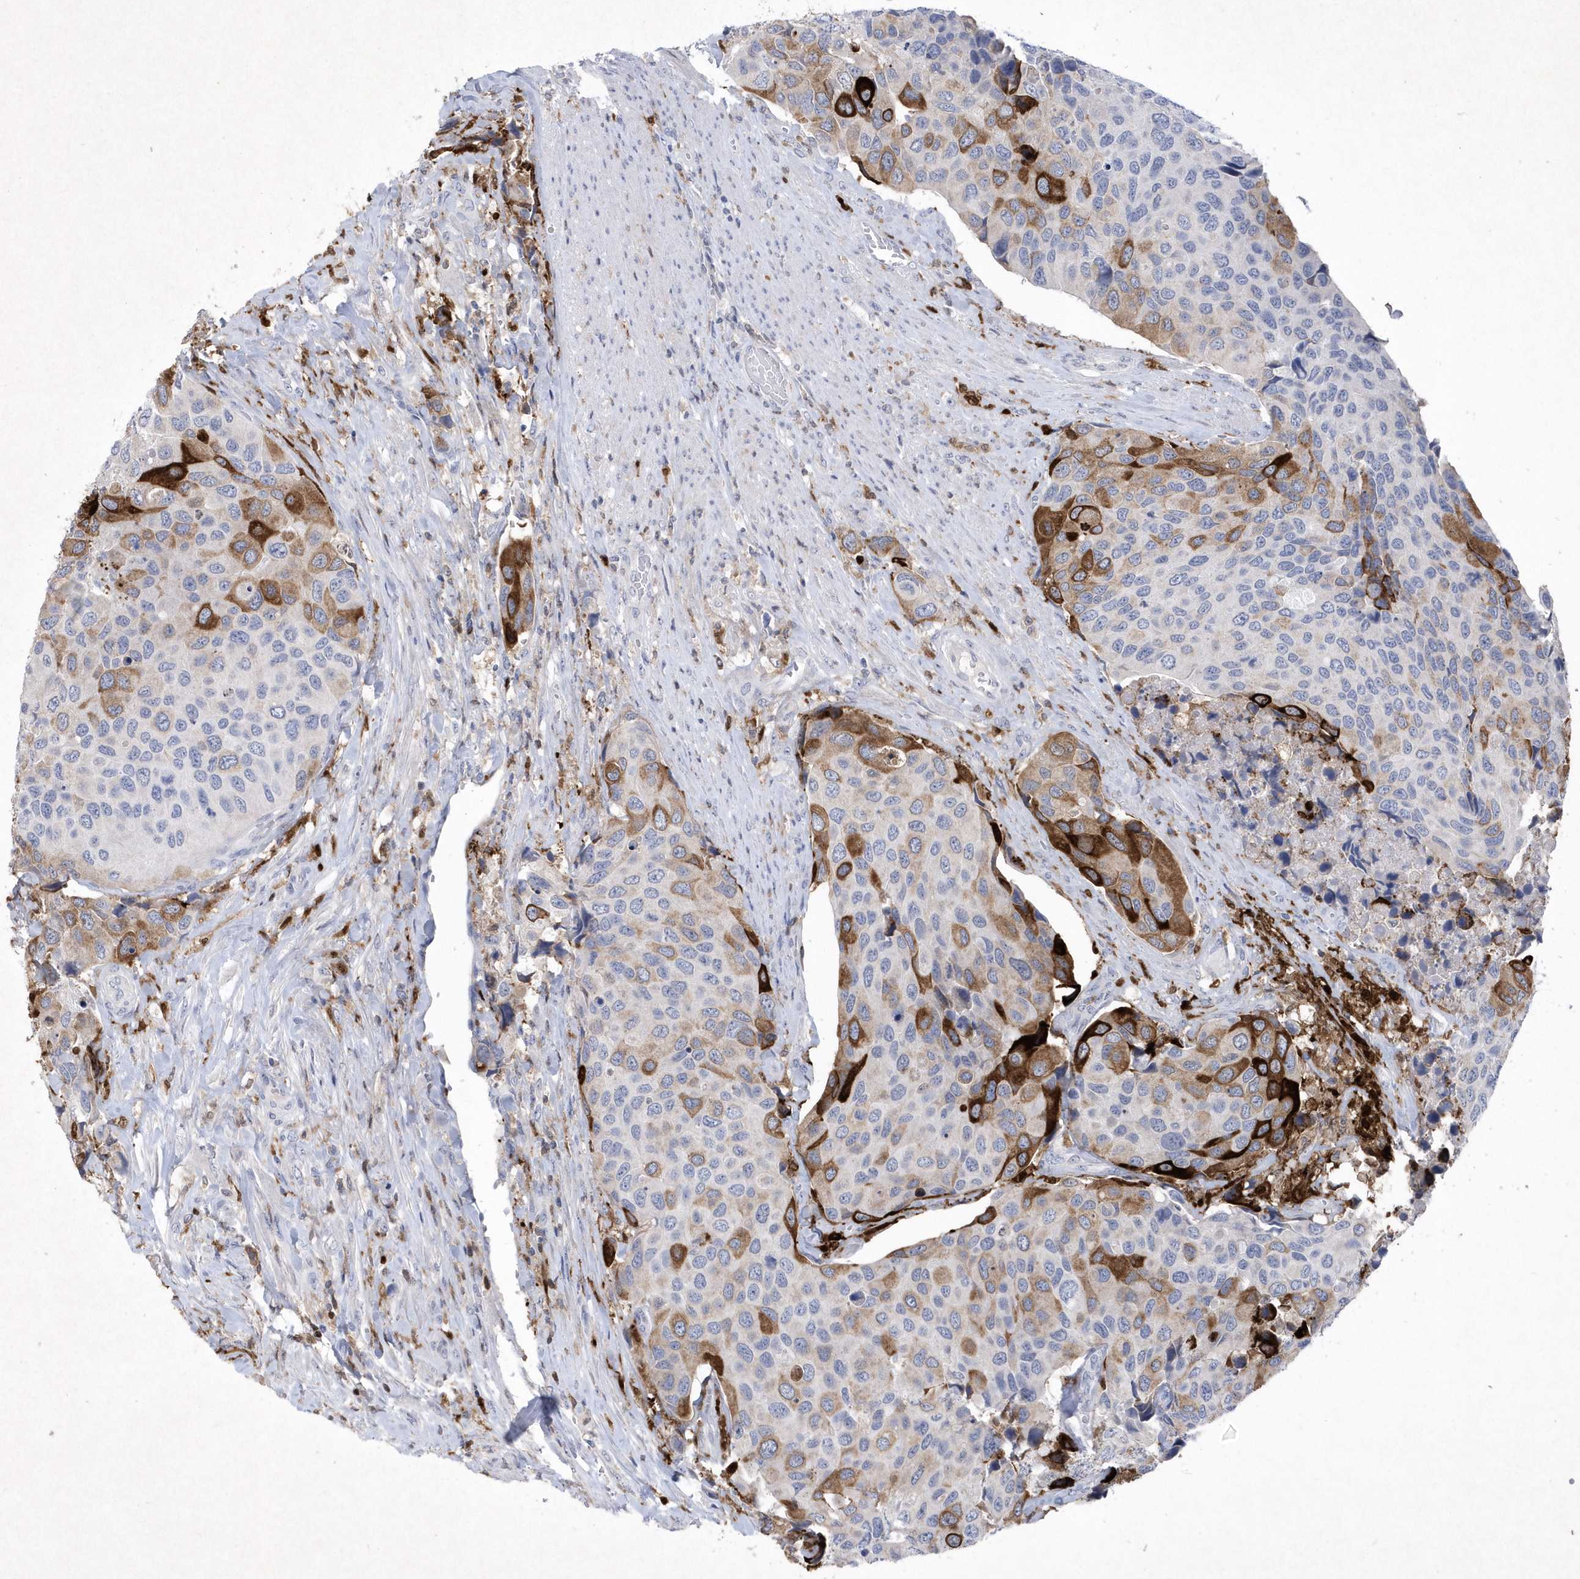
{"staining": {"intensity": "strong", "quantity": "<25%", "location": "cytoplasmic/membranous"}, "tissue": "urothelial cancer", "cell_type": "Tumor cells", "image_type": "cancer", "snomed": [{"axis": "morphology", "description": "Urothelial carcinoma, High grade"}, {"axis": "topography", "description": "Urinary bladder"}], "caption": "Urothelial cancer stained with DAB IHC shows medium levels of strong cytoplasmic/membranous staining in about <25% of tumor cells.", "gene": "BHLHA15", "patient": {"sex": "male", "age": 74}}